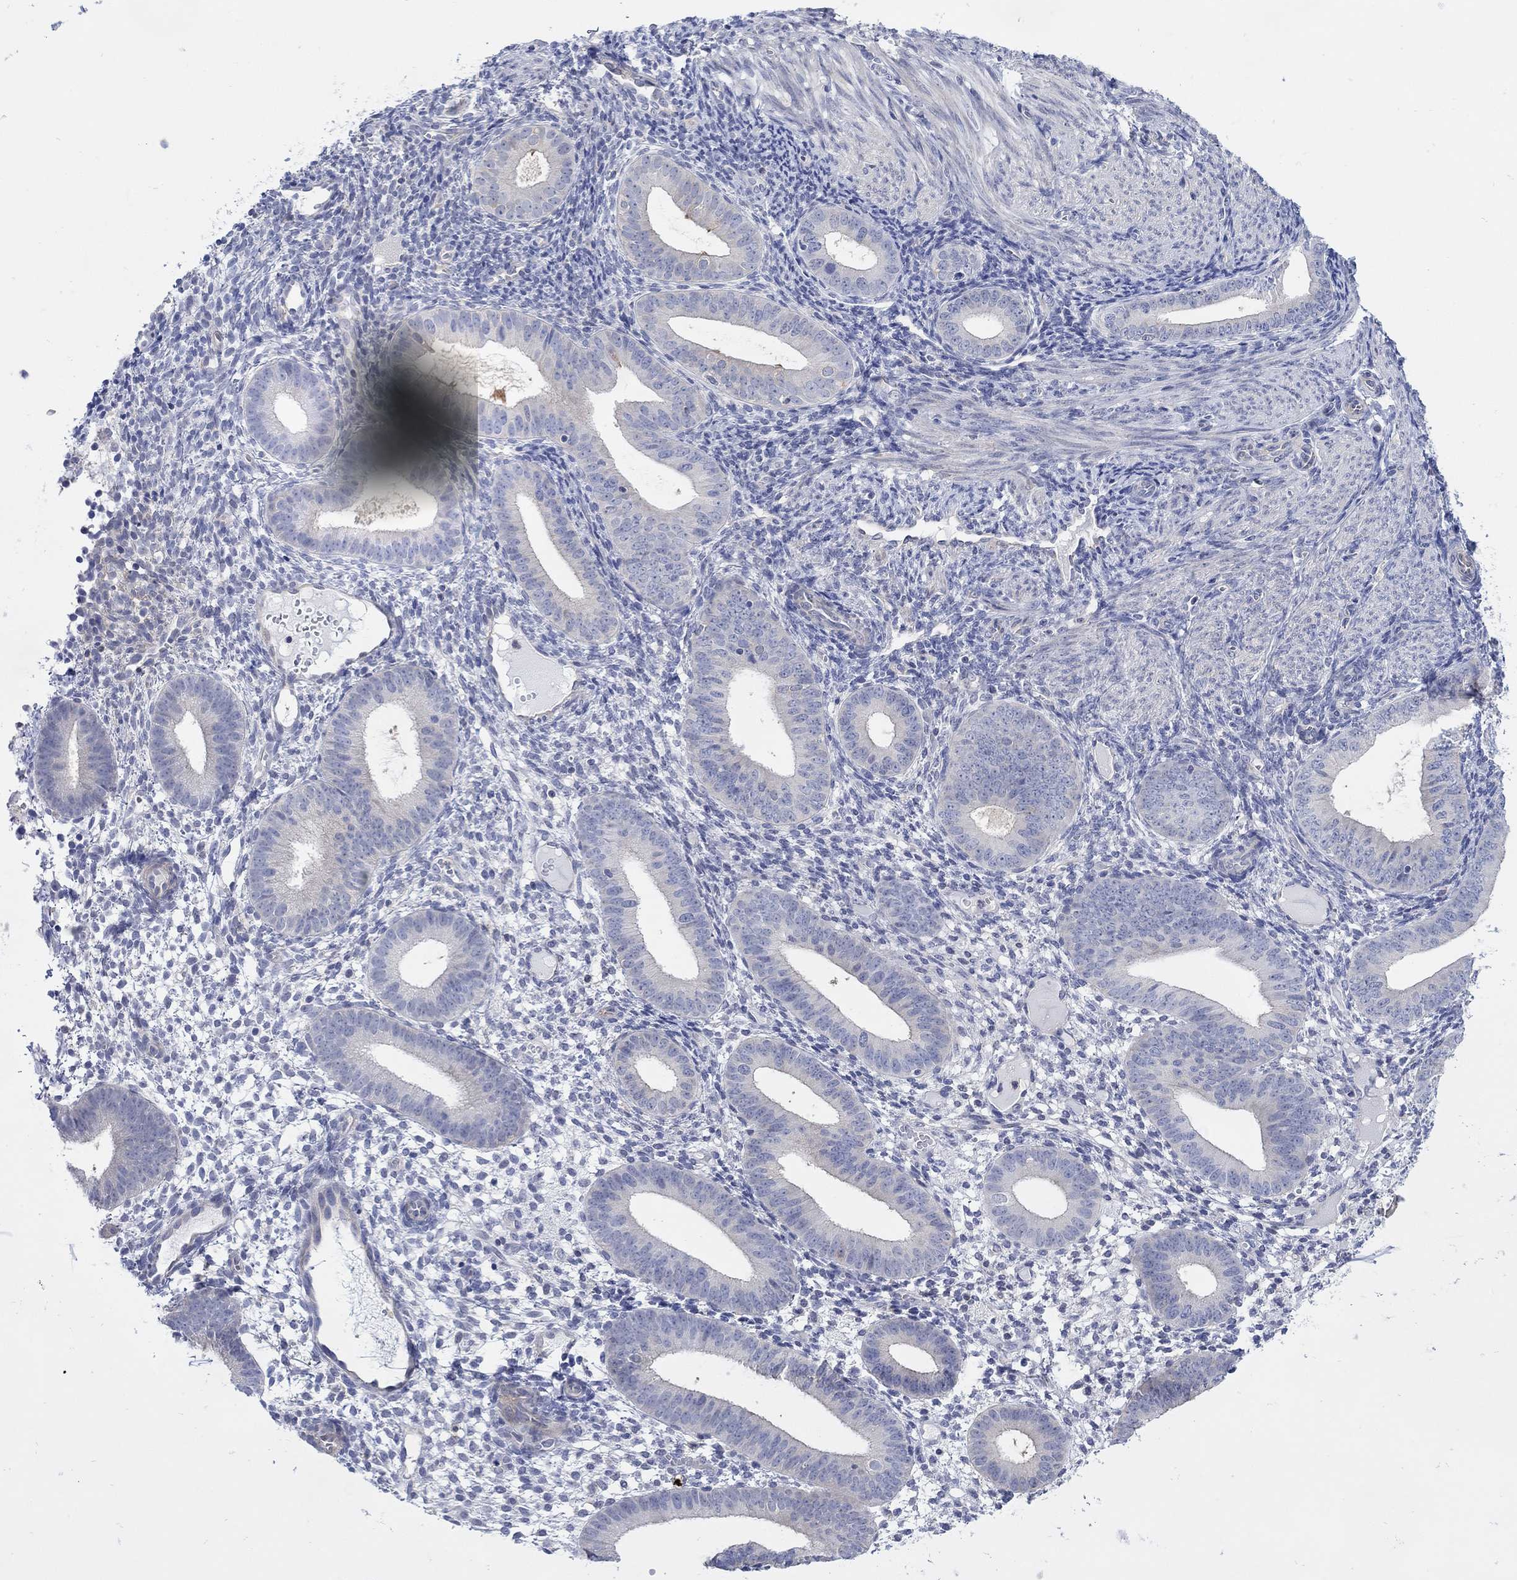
{"staining": {"intensity": "negative", "quantity": "none", "location": "none"}, "tissue": "endometrium", "cell_type": "Cells in endometrial stroma", "image_type": "normal", "snomed": [{"axis": "morphology", "description": "Normal tissue, NOS"}, {"axis": "topography", "description": "Endometrium"}], "caption": "This image is of unremarkable endometrium stained with IHC to label a protein in brown with the nuclei are counter-stained blue. There is no expression in cells in endometrial stroma. (Brightfield microscopy of DAB (3,3'-diaminobenzidine) immunohistochemistry (IHC) at high magnification).", "gene": "TEKT3", "patient": {"sex": "female", "age": 39}}